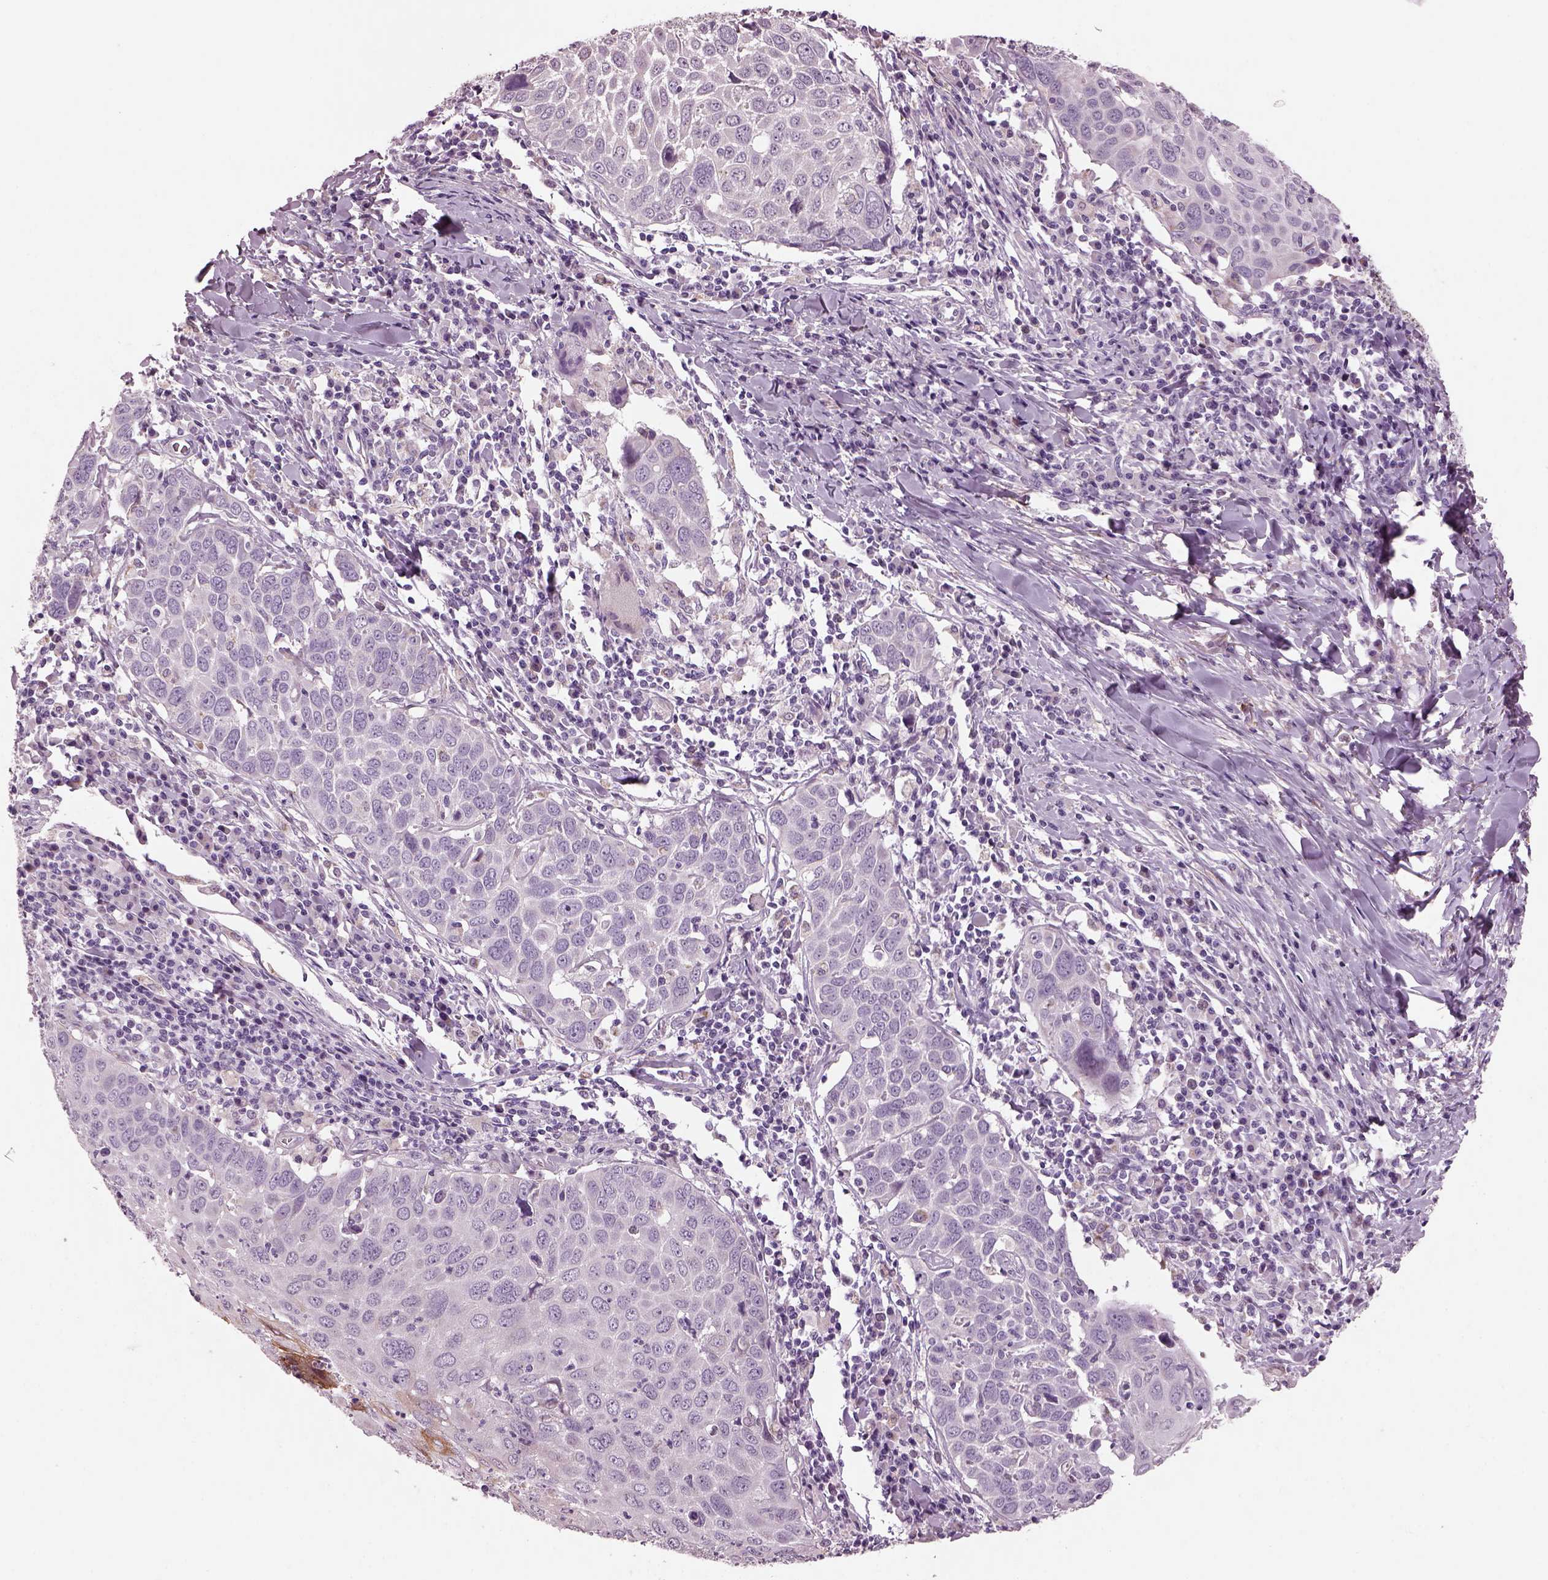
{"staining": {"intensity": "negative", "quantity": "none", "location": "none"}, "tissue": "lung cancer", "cell_type": "Tumor cells", "image_type": "cancer", "snomed": [{"axis": "morphology", "description": "Squamous cell carcinoma, NOS"}, {"axis": "topography", "description": "Lung"}], "caption": "DAB (3,3'-diaminobenzidine) immunohistochemical staining of human lung squamous cell carcinoma demonstrates no significant staining in tumor cells.", "gene": "PRR9", "patient": {"sex": "male", "age": 57}}